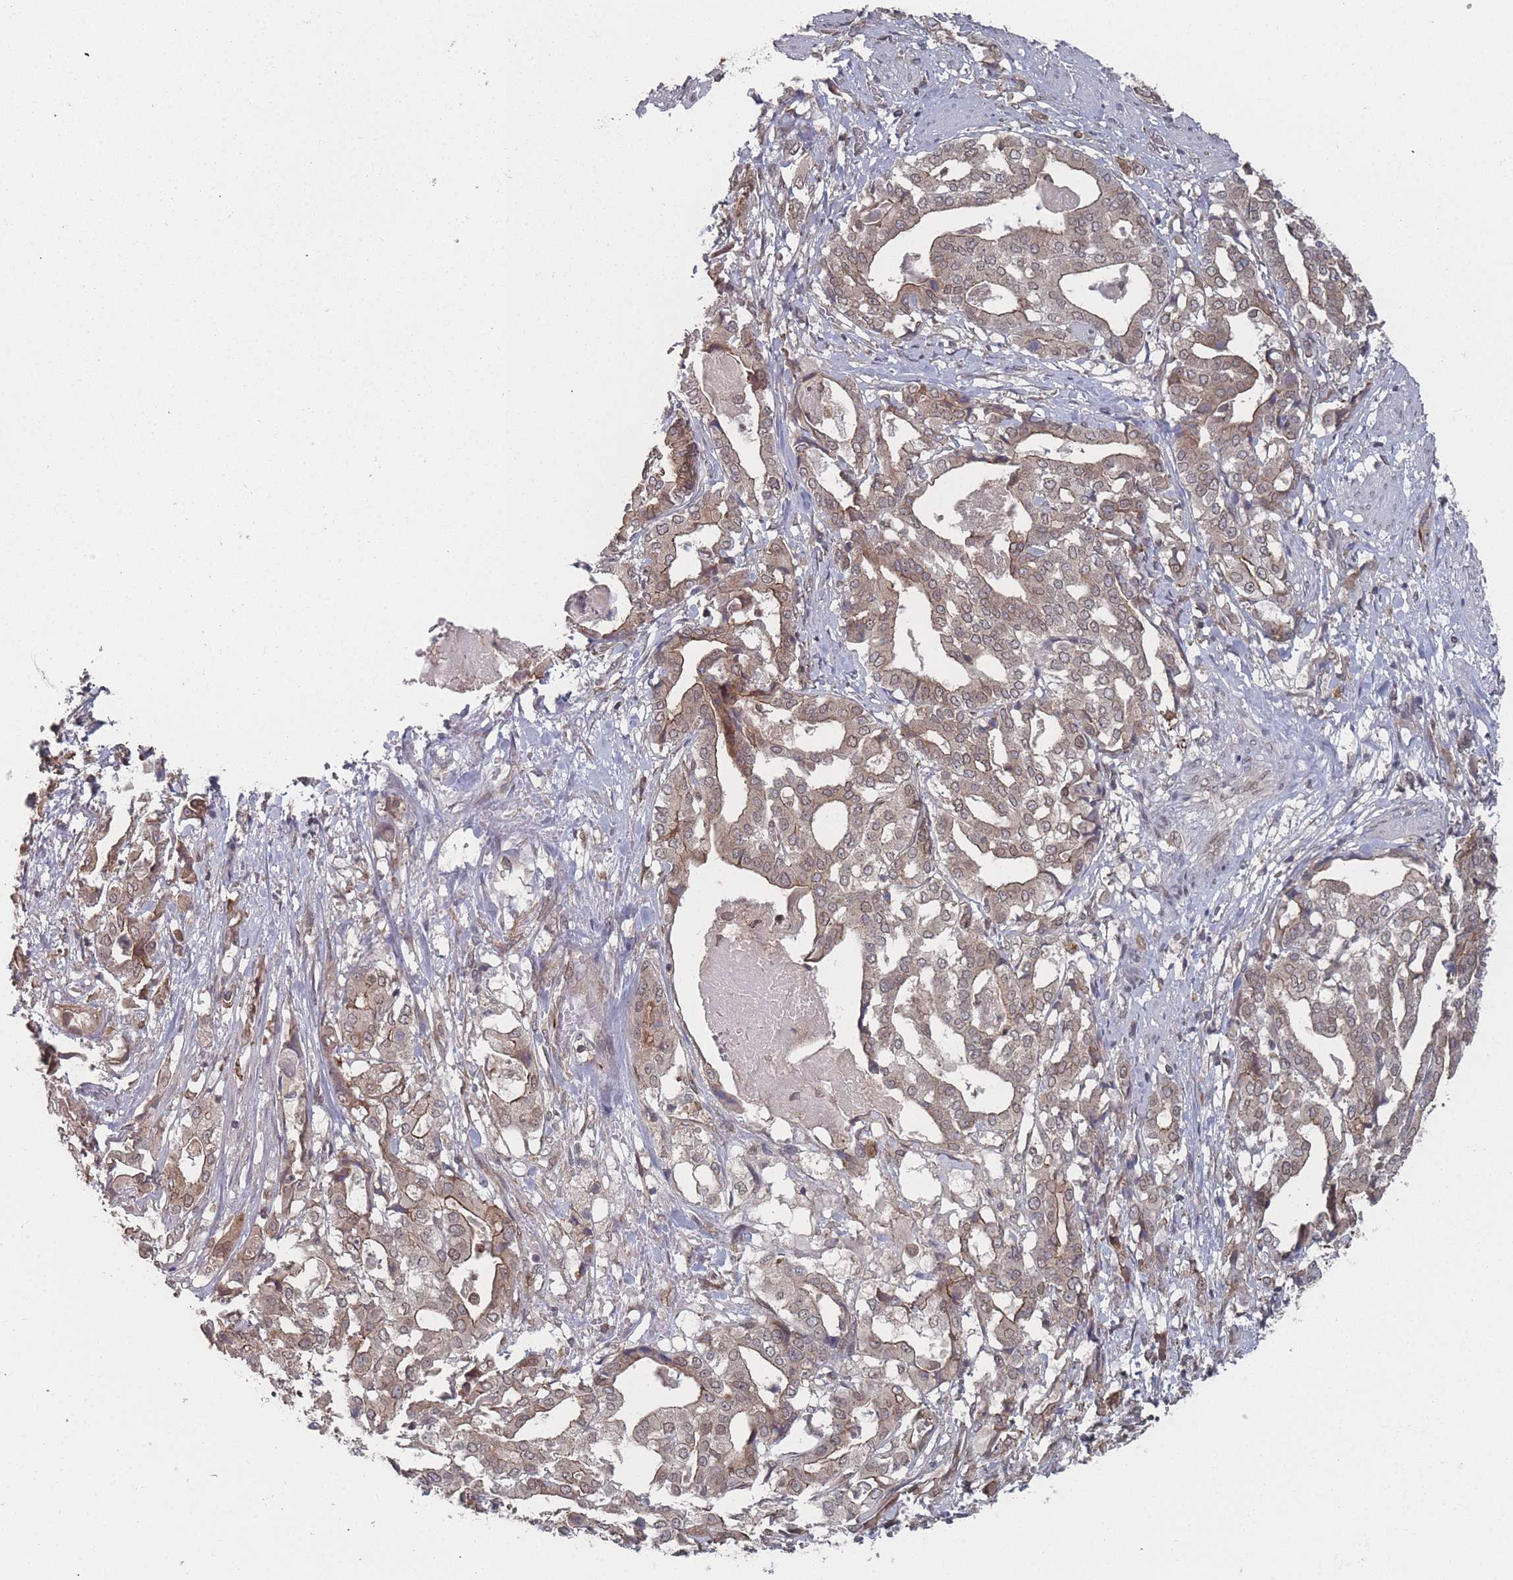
{"staining": {"intensity": "moderate", "quantity": "25%-75%", "location": "cytoplasmic/membranous,nuclear"}, "tissue": "stomach cancer", "cell_type": "Tumor cells", "image_type": "cancer", "snomed": [{"axis": "morphology", "description": "Adenocarcinoma, NOS"}, {"axis": "topography", "description": "Stomach"}], "caption": "Stomach adenocarcinoma tissue reveals moderate cytoplasmic/membranous and nuclear expression in about 25%-75% of tumor cells, visualized by immunohistochemistry.", "gene": "TBC1D25", "patient": {"sex": "male", "age": 48}}